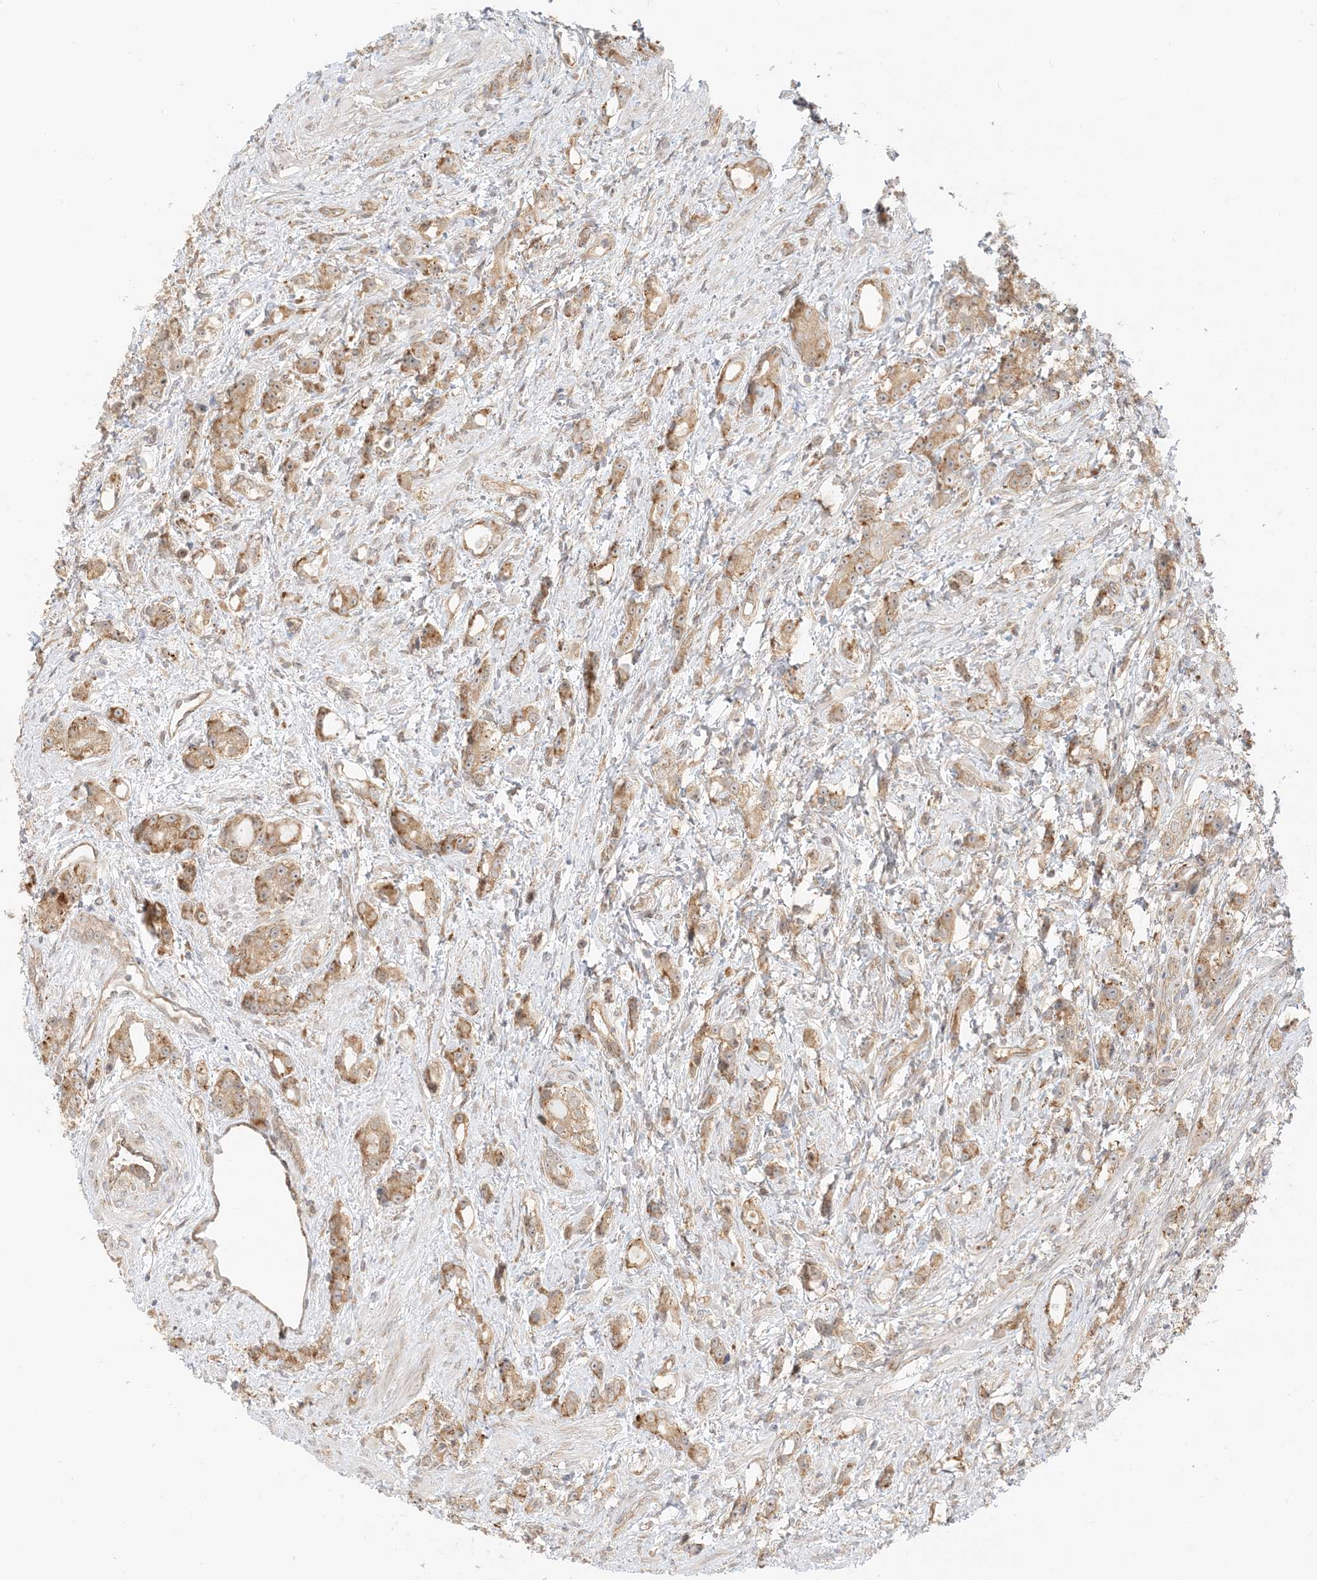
{"staining": {"intensity": "moderate", "quantity": ">75%", "location": "cytoplasmic/membranous"}, "tissue": "prostate cancer", "cell_type": "Tumor cells", "image_type": "cancer", "snomed": [{"axis": "morphology", "description": "Adenocarcinoma, High grade"}, {"axis": "topography", "description": "Prostate"}], "caption": "High-power microscopy captured an immunohistochemistry (IHC) image of high-grade adenocarcinoma (prostate), revealing moderate cytoplasmic/membranous positivity in approximately >75% of tumor cells.", "gene": "UBAP2L", "patient": {"sex": "male", "age": 63}}